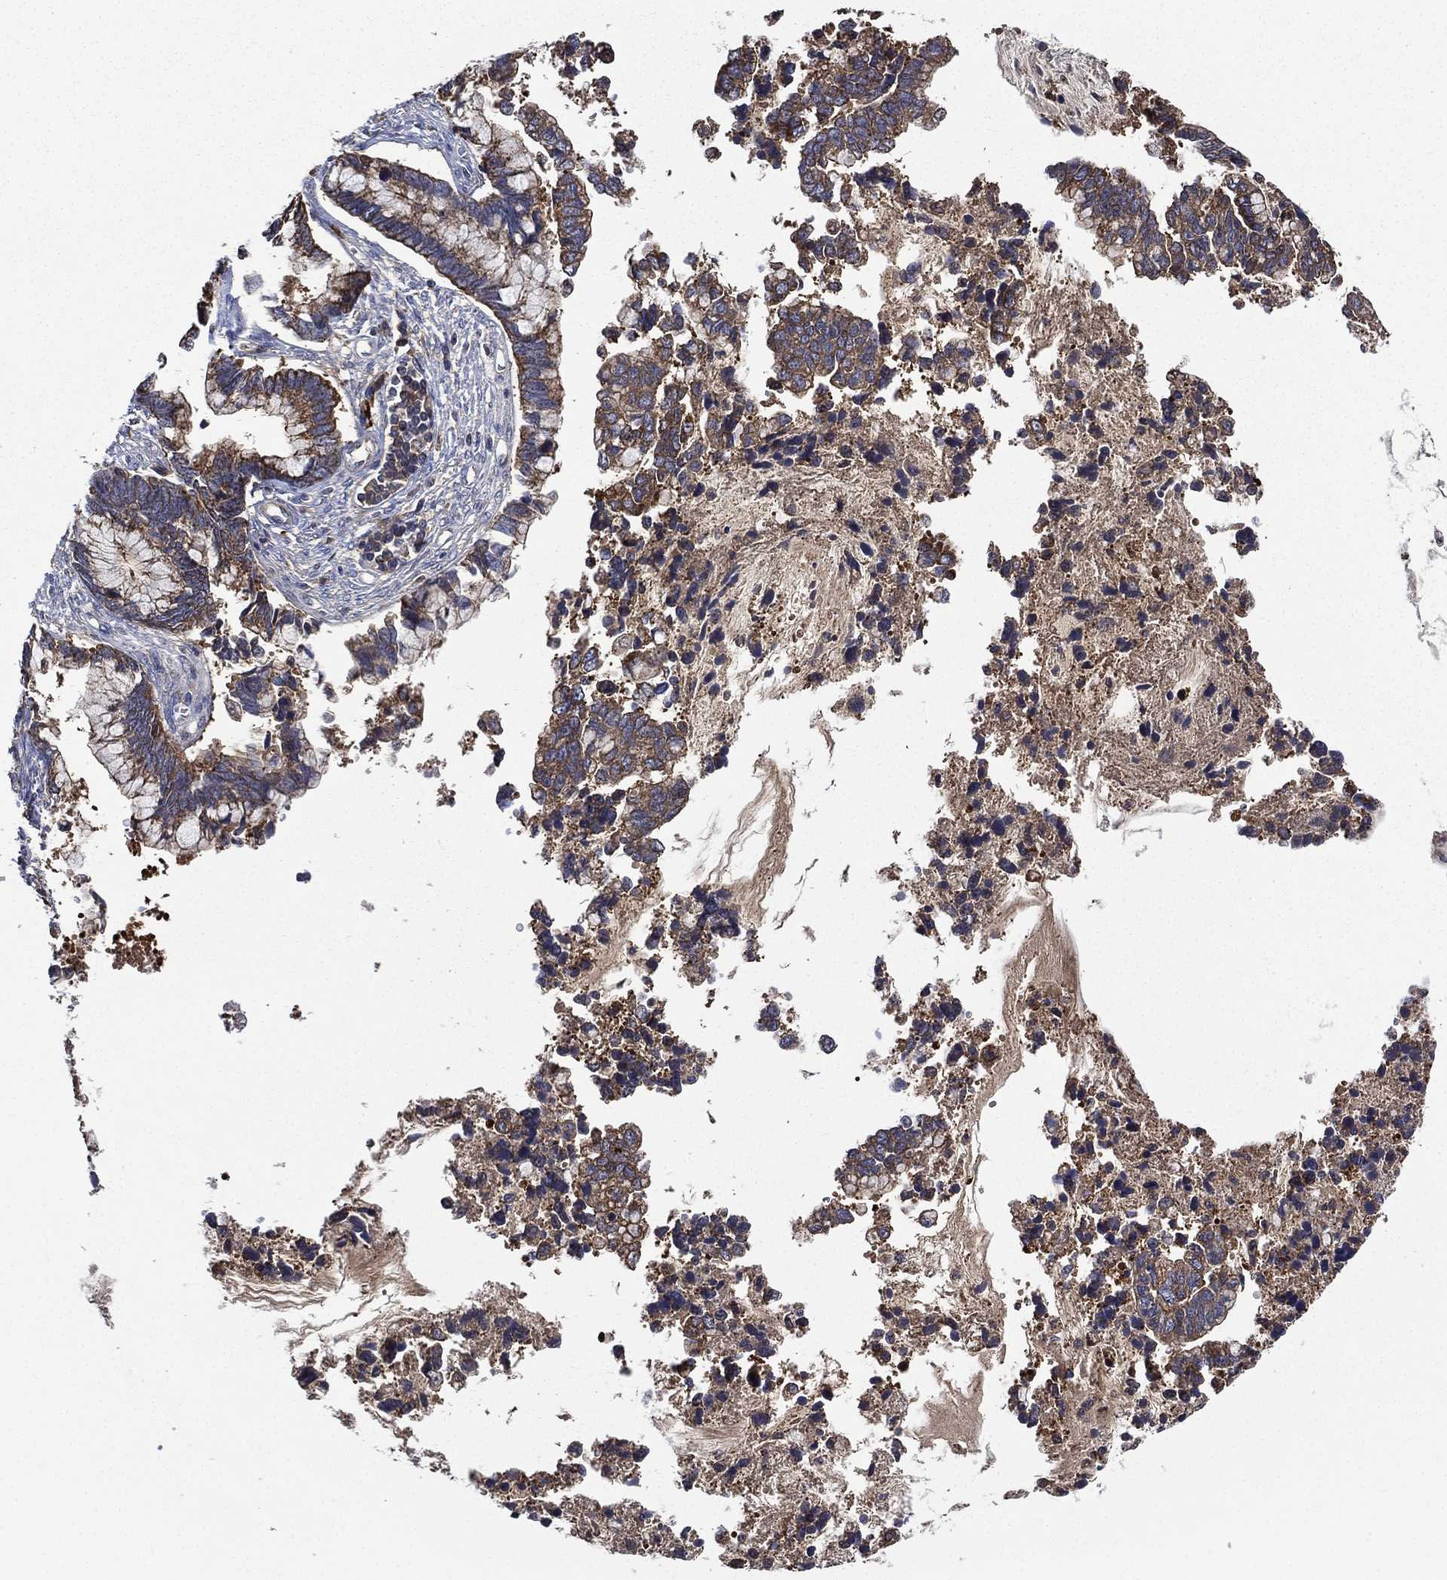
{"staining": {"intensity": "strong", "quantity": "25%-75%", "location": "cytoplasmic/membranous"}, "tissue": "cervical cancer", "cell_type": "Tumor cells", "image_type": "cancer", "snomed": [{"axis": "morphology", "description": "Adenocarcinoma, NOS"}, {"axis": "topography", "description": "Cervix"}], "caption": "The photomicrograph shows immunohistochemical staining of adenocarcinoma (cervical). There is strong cytoplasmic/membranous expression is identified in about 25%-75% of tumor cells. The protein is stained brown, and the nuclei are stained in blue (DAB (3,3'-diaminobenzidine) IHC with brightfield microscopy, high magnification).", "gene": "SMPD3", "patient": {"sex": "female", "age": 44}}